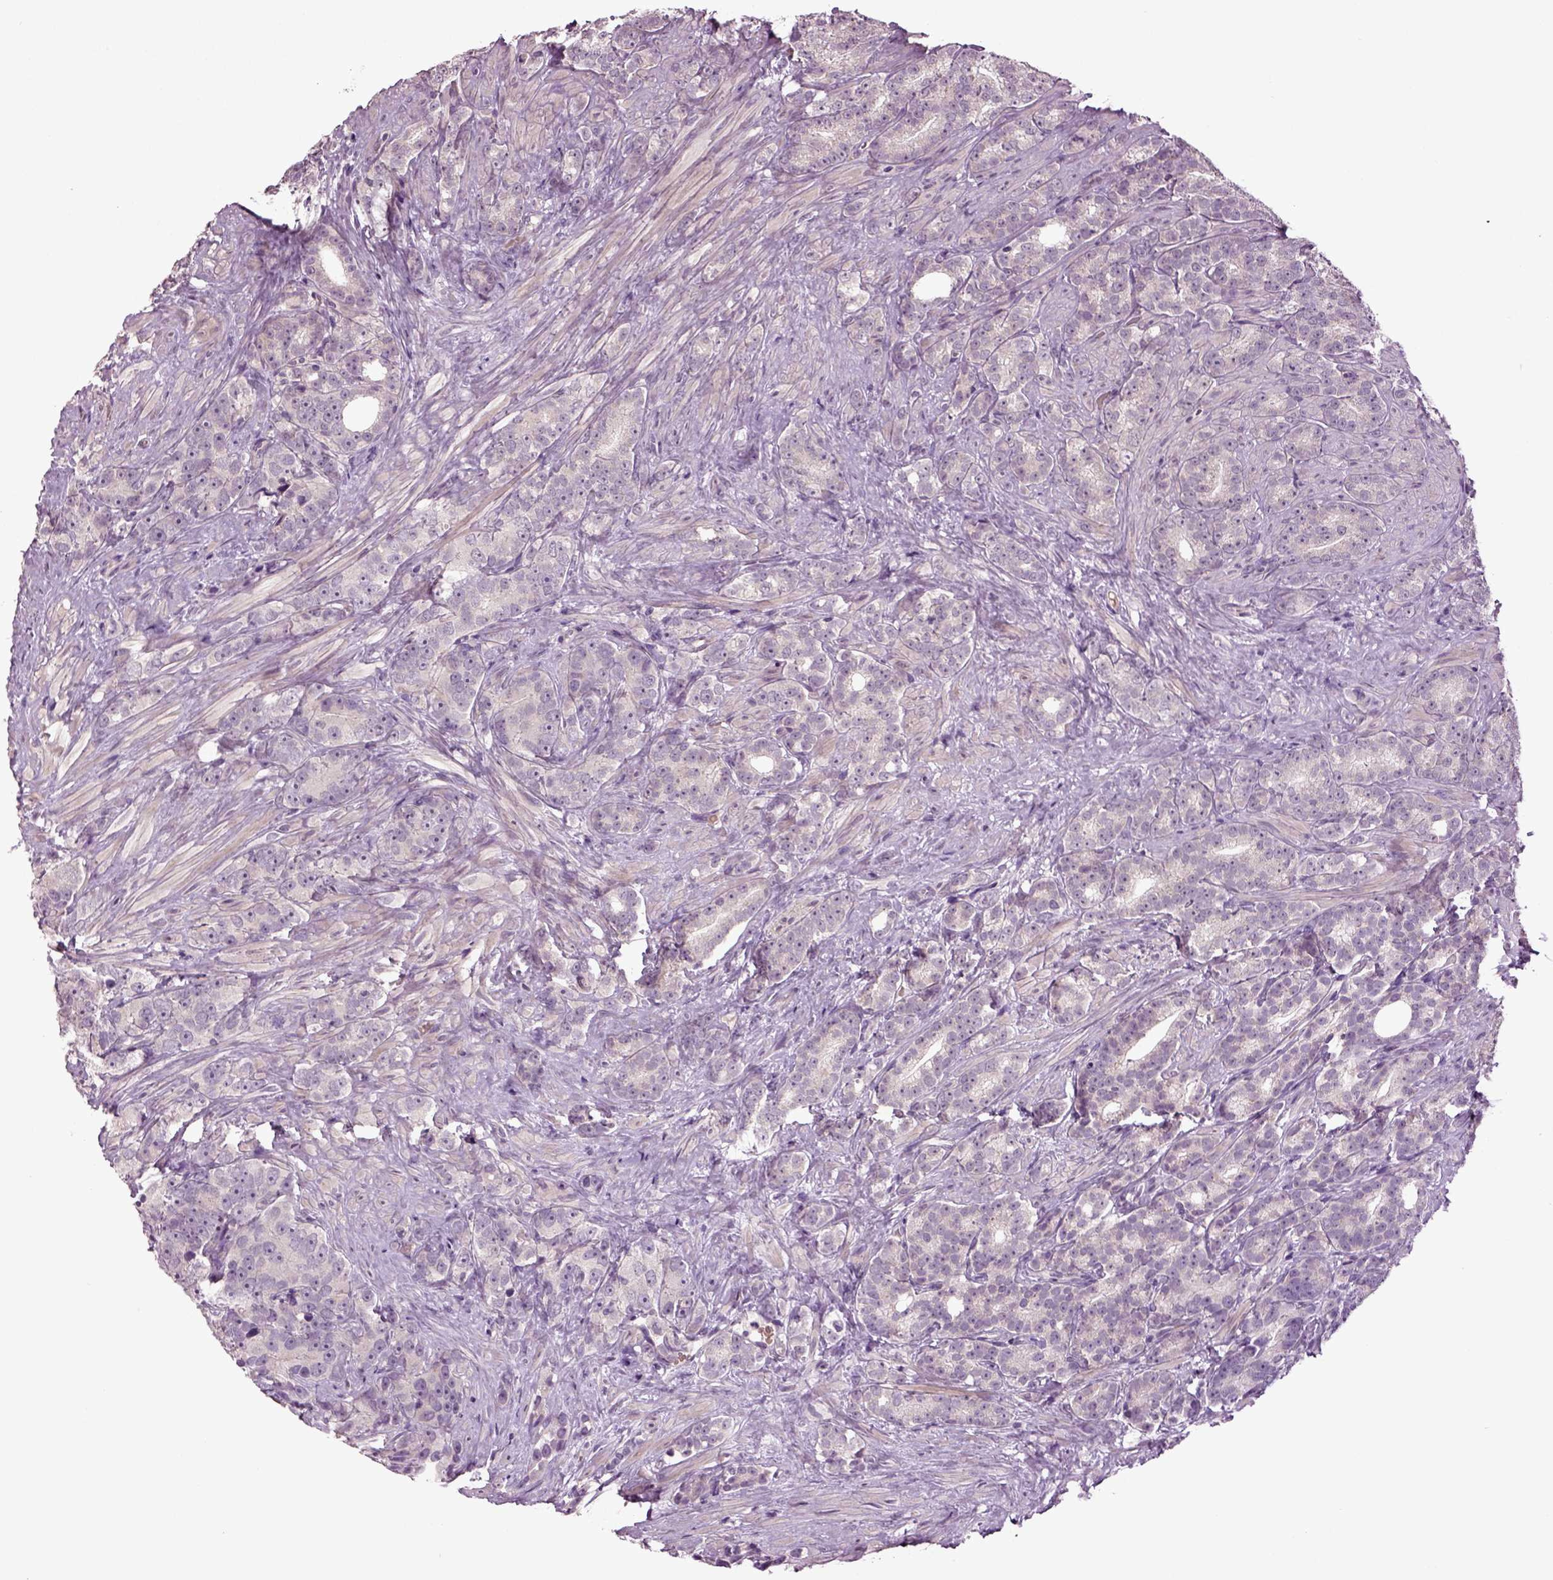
{"staining": {"intensity": "negative", "quantity": "none", "location": "none"}, "tissue": "prostate cancer", "cell_type": "Tumor cells", "image_type": "cancer", "snomed": [{"axis": "morphology", "description": "Adenocarcinoma, High grade"}, {"axis": "topography", "description": "Prostate"}], "caption": "Tumor cells show no significant protein expression in prostate cancer (high-grade adenocarcinoma).", "gene": "SLC17A6", "patient": {"sex": "male", "age": 90}}